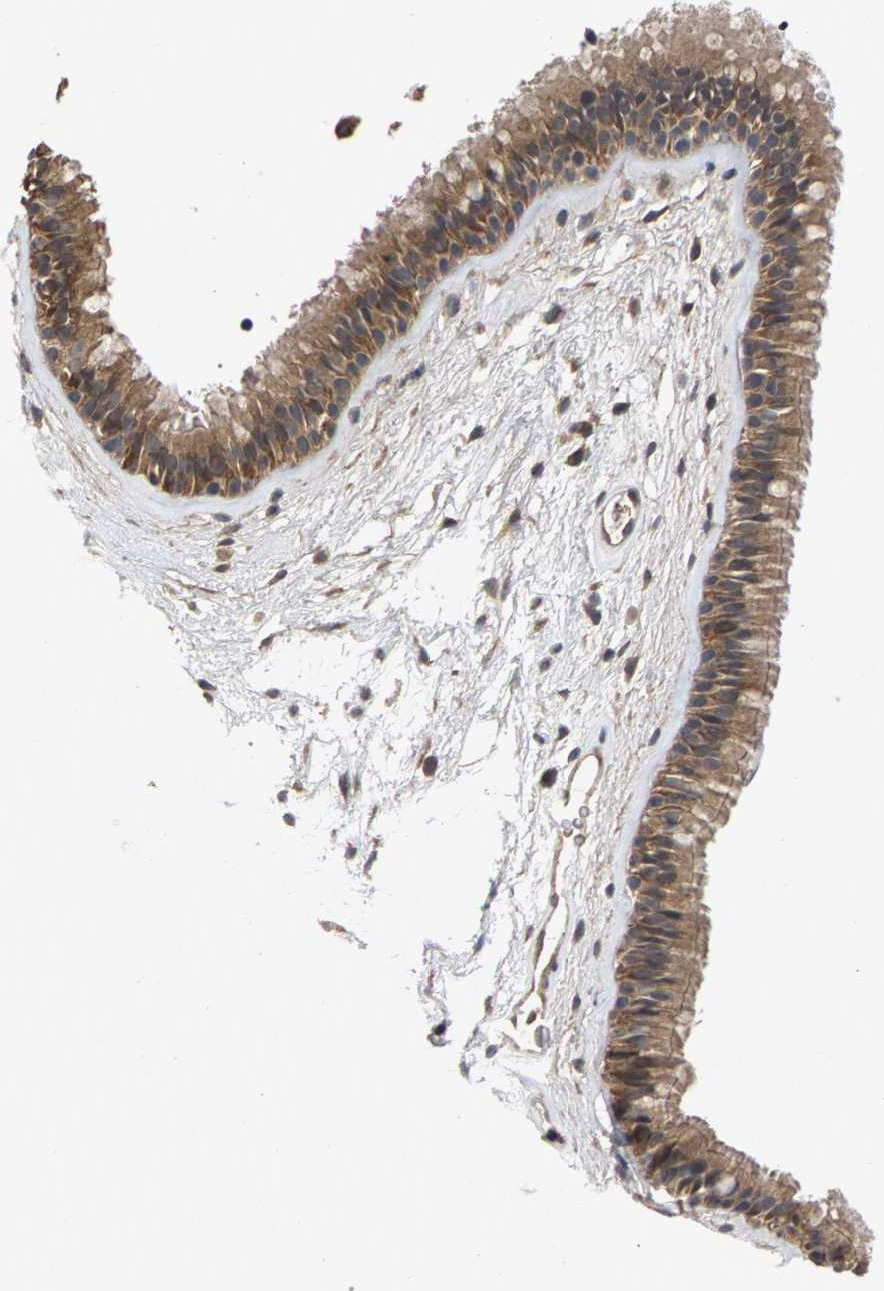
{"staining": {"intensity": "moderate", "quantity": ">75%", "location": "cytoplasmic/membranous"}, "tissue": "nasopharynx", "cell_type": "Respiratory epithelial cells", "image_type": "normal", "snomed": [{"axis": "morphology", "description": "Normal tissue, NOS"}, {"axis": "morphology", "description": "Inflammation, NOS"}, {"axis": "topography", "description": "Nasopharynx"}], "caption": "High-magnification brightfield microscopy of benign nasopharynx stained with DAB (brown) and counterstained with hematoxylin (blue). respiratory epithelial cells exhibit moderate cytoplasmic/membranous positivity is appreciated in approximately>75% of cells.", "gene": "SLC4A4", "patient": {"sex": "male", "age": 48}}